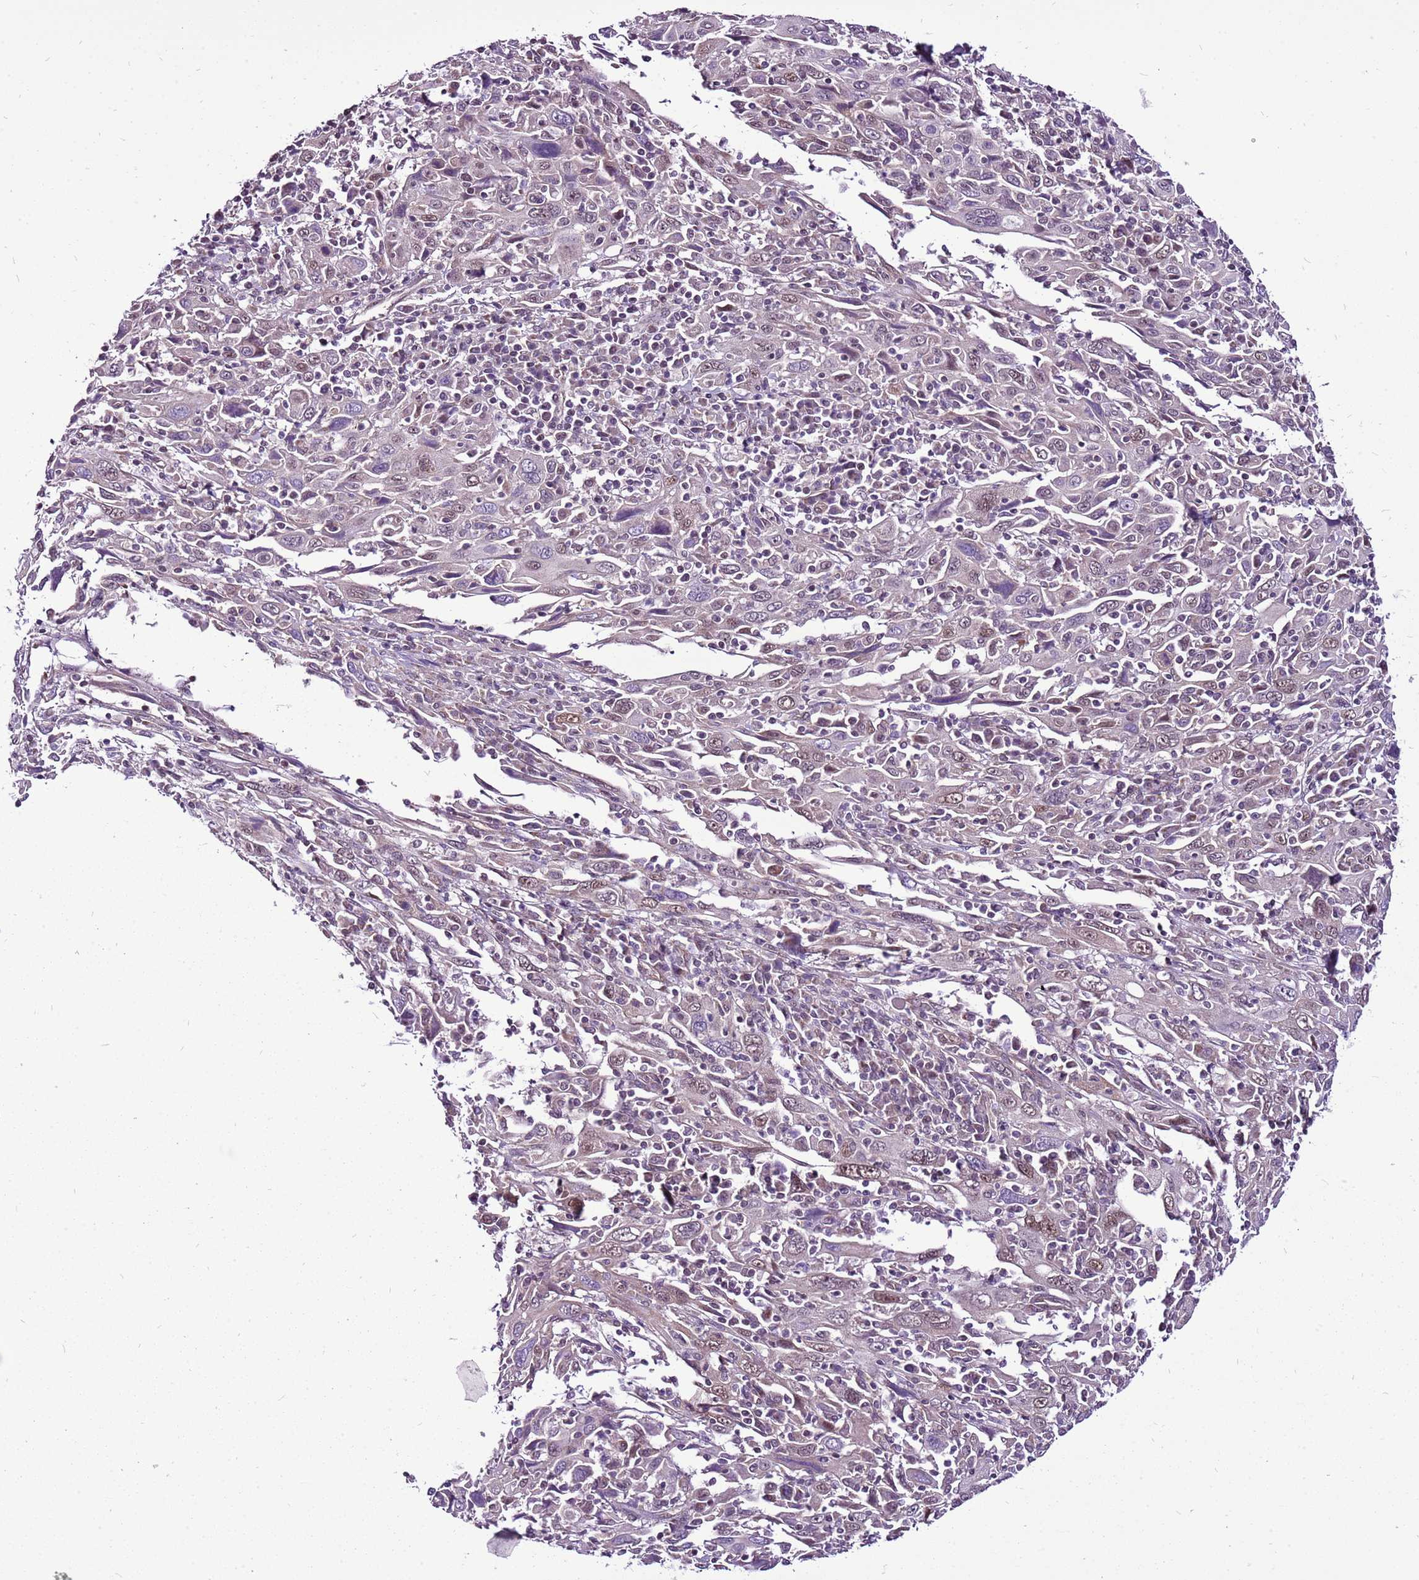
{"staining": {"intensity": "weak", "quantity": "25%-75%", "location": "nuclear"}, "tissue": "cervical cancer", "cell_type": "Tumor cells", "image_type": "cancer", "snomed": [{"axis": "morphology", "description": "Squamous cell carcinoma, NOS"}, {"axis": "topography", "description": "Cervix"}], "caption": "Squamous cell carcinoma (cervical) stained with a brown dye exhibits weak nuclear positive expression in approximately 25%-75% of tumor cells.", "gene": "CCDC166", "patient": {"sex": "female", "age": 46}}